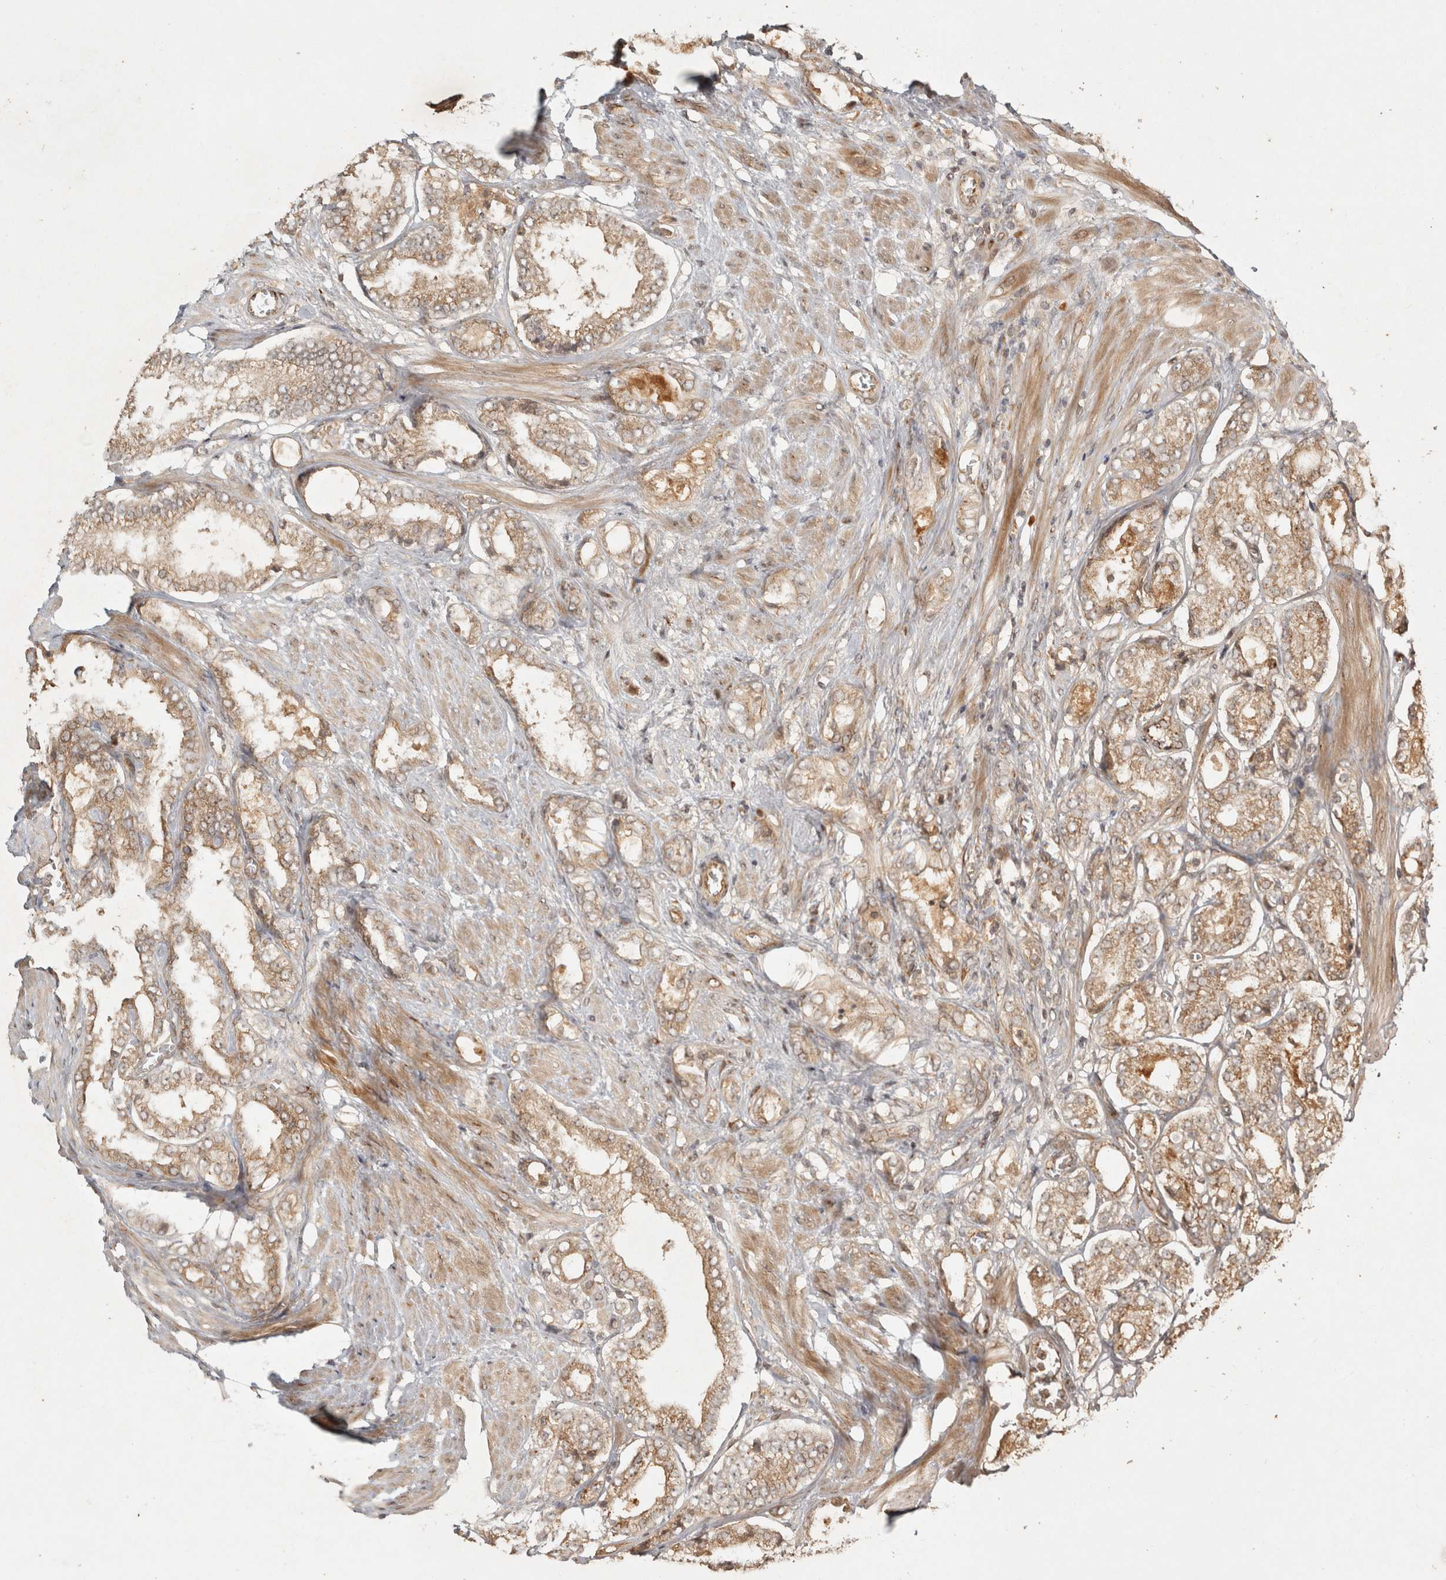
{"staining": {"intensity": "moderate", "quantity": ">75%", "location": "cytoplasmic/membranous"}, "tissue": "prostate cancer", "cell_type": "Tumor cells", "image_type": "cancer", "snomed": [{"axis": "morphology", "description": "Adenocarcinoma, Low grade"}, {"axis": "topography", "description": "Prostate"}], "caption": "This micrograph shows prostate cancer stained with IHC to label a protein in brown. The cytoplasmic/membranous of tumor cells show moderate positivity for the protein. Nuclei are counter-stained blue.", "gene": "CAMSAP2", "patient": {"sex": "male", "age": 62}}